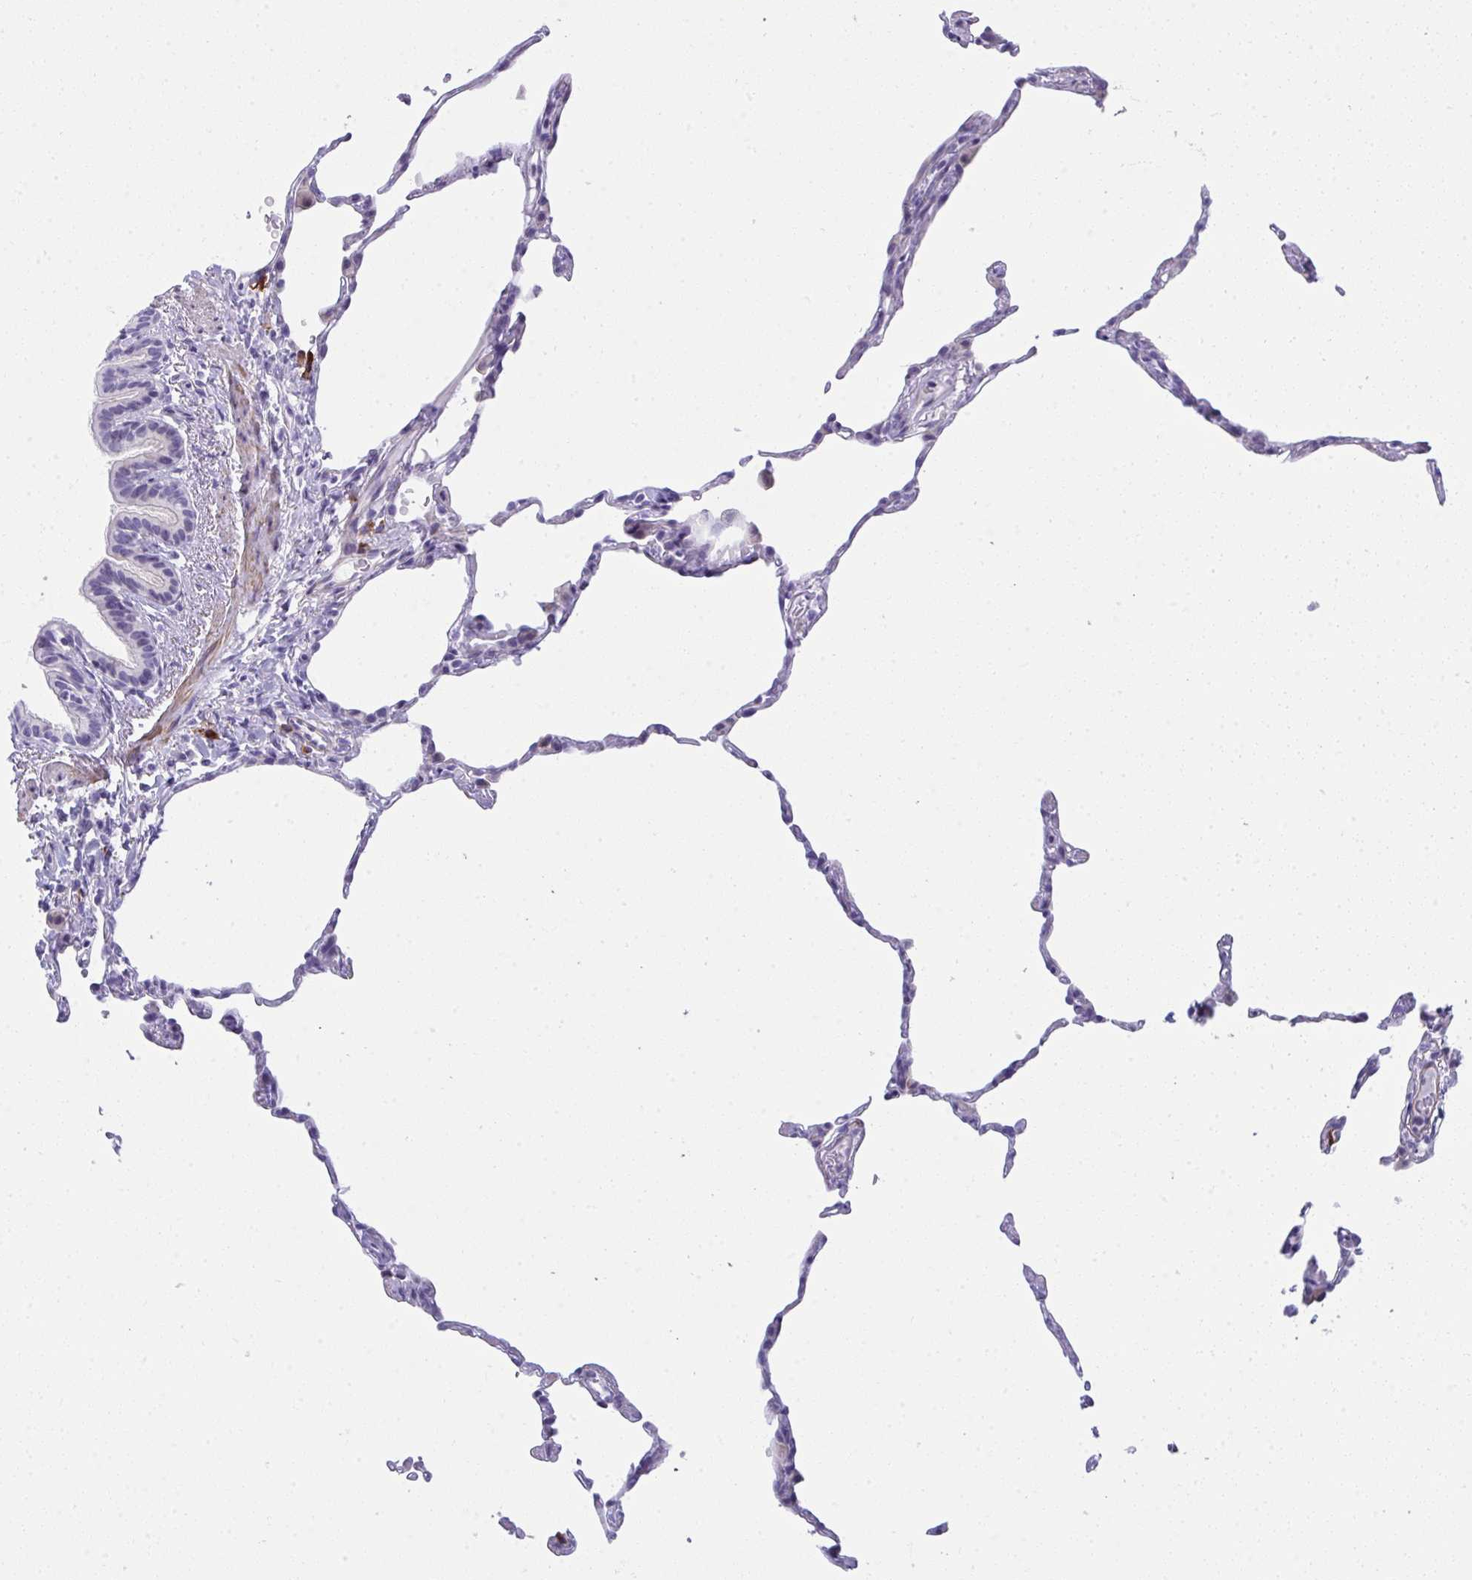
{"staining": {"intensity": "negative", "quantity": "none", "location": "none"}, "tissue": "lung", "cell_type": "Alveolar cells", "image_type": "normal", "snomed": [{"axis": "morphology", "description": "Normal tissue, NOS"}, {"axis": "topography", "description": "Lung"}], "caption": "Lung stained for a protein using immunohistochemistry shows no positivity alveolar cells.", "gene": "PUS7L", "patient": {"sex": "female", "age": 57}}